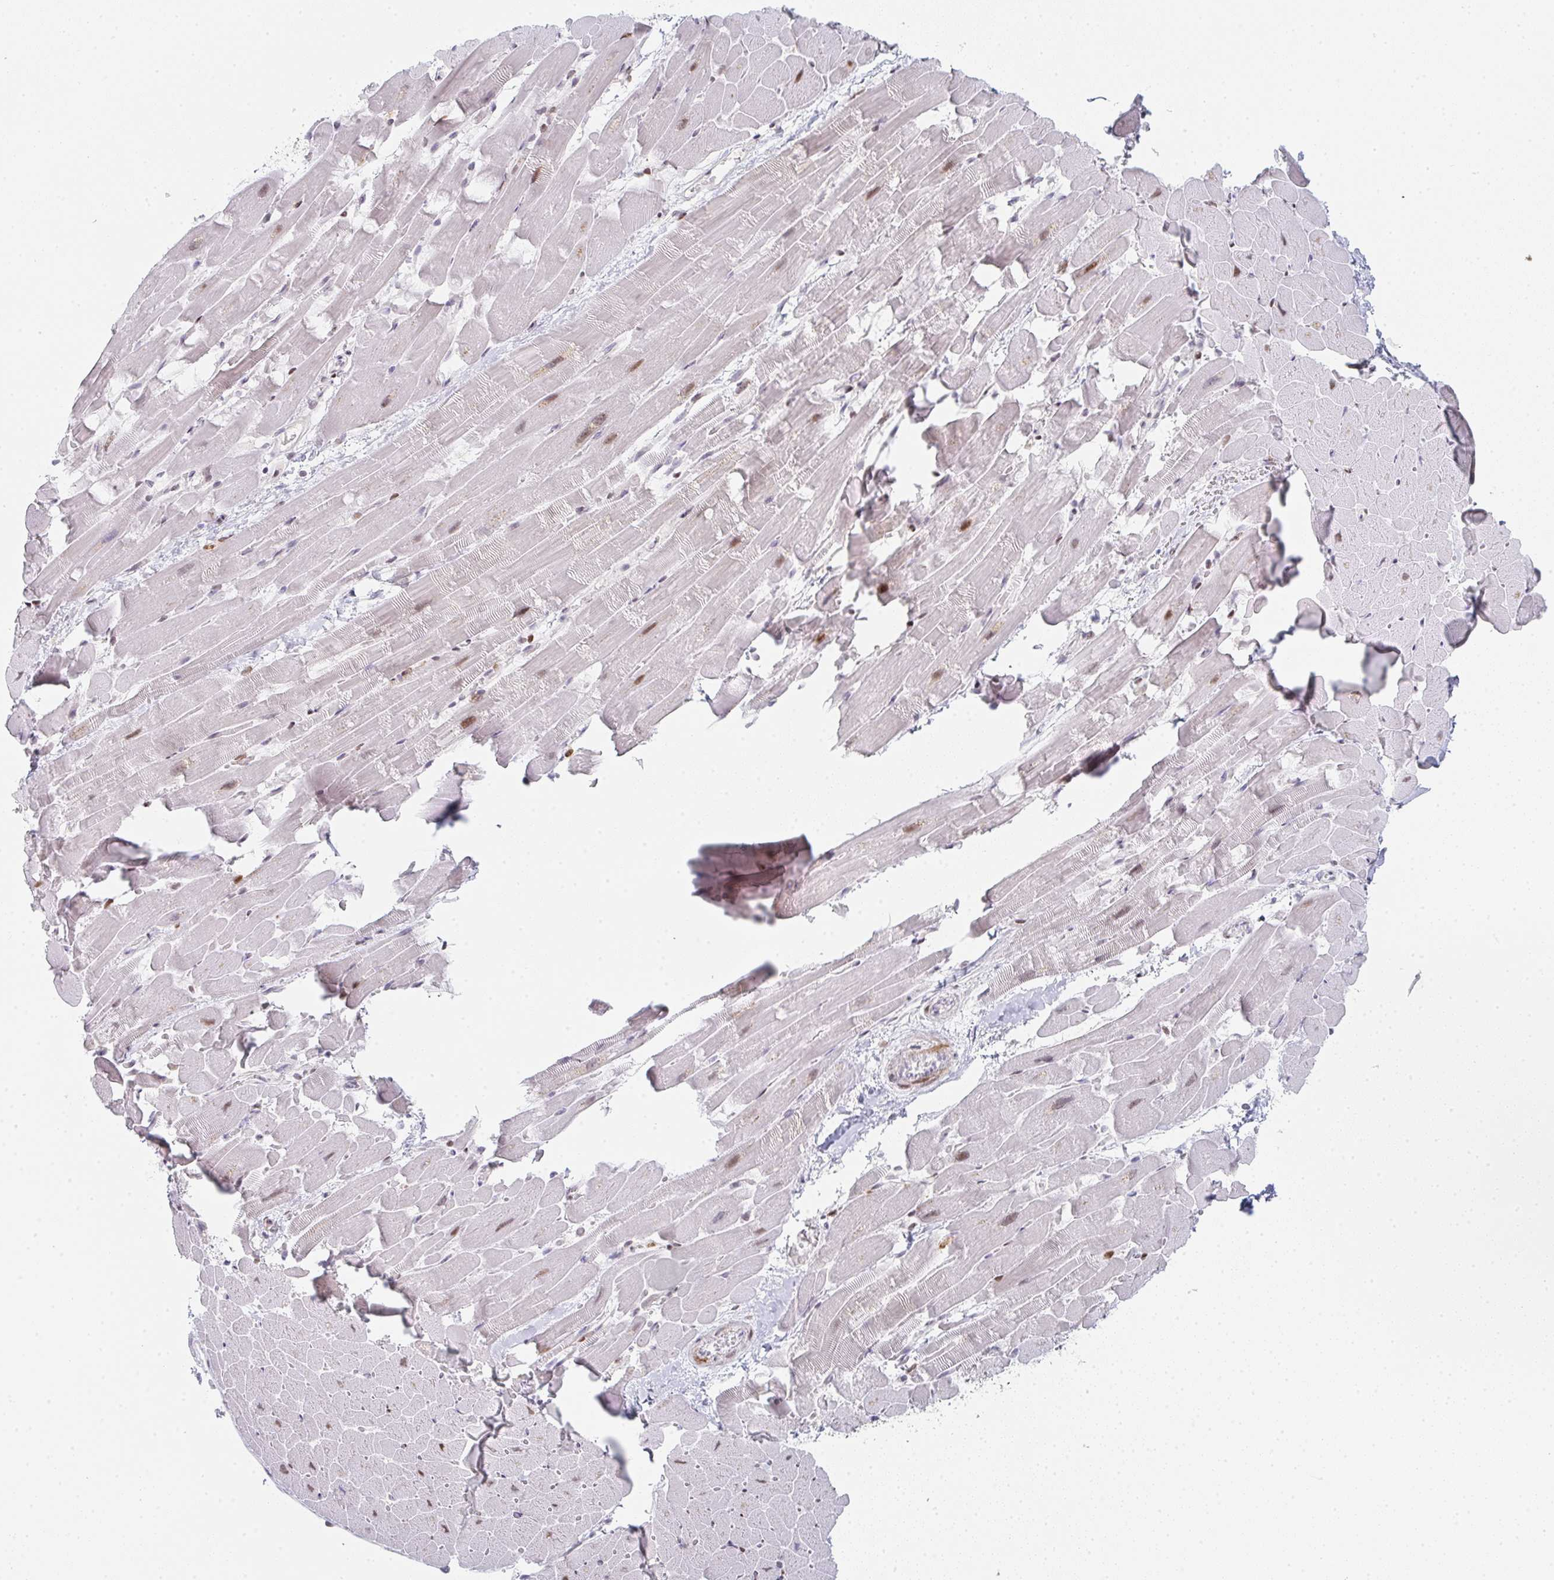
{"staining": {"intensity": "moderate", "quantity": "<25%", "location": "nuclear"}, "tissue": "heart muscle", "cell_type": "Cardiomyocytes", "image_type": "normal", "snomed": [{"axis": "morphology", "description": "Normal tissue, NOS"}, {"axis": "topography", "description": "Heart"}], "caption": "About <25% of cardiomyocytes in unremarkable heart muscle show moderate nuclear protein positivity as visualized by brown immunohistochemical staining.", "gene": "LIN54", "patient": {"sex": "male", "age": 37}}